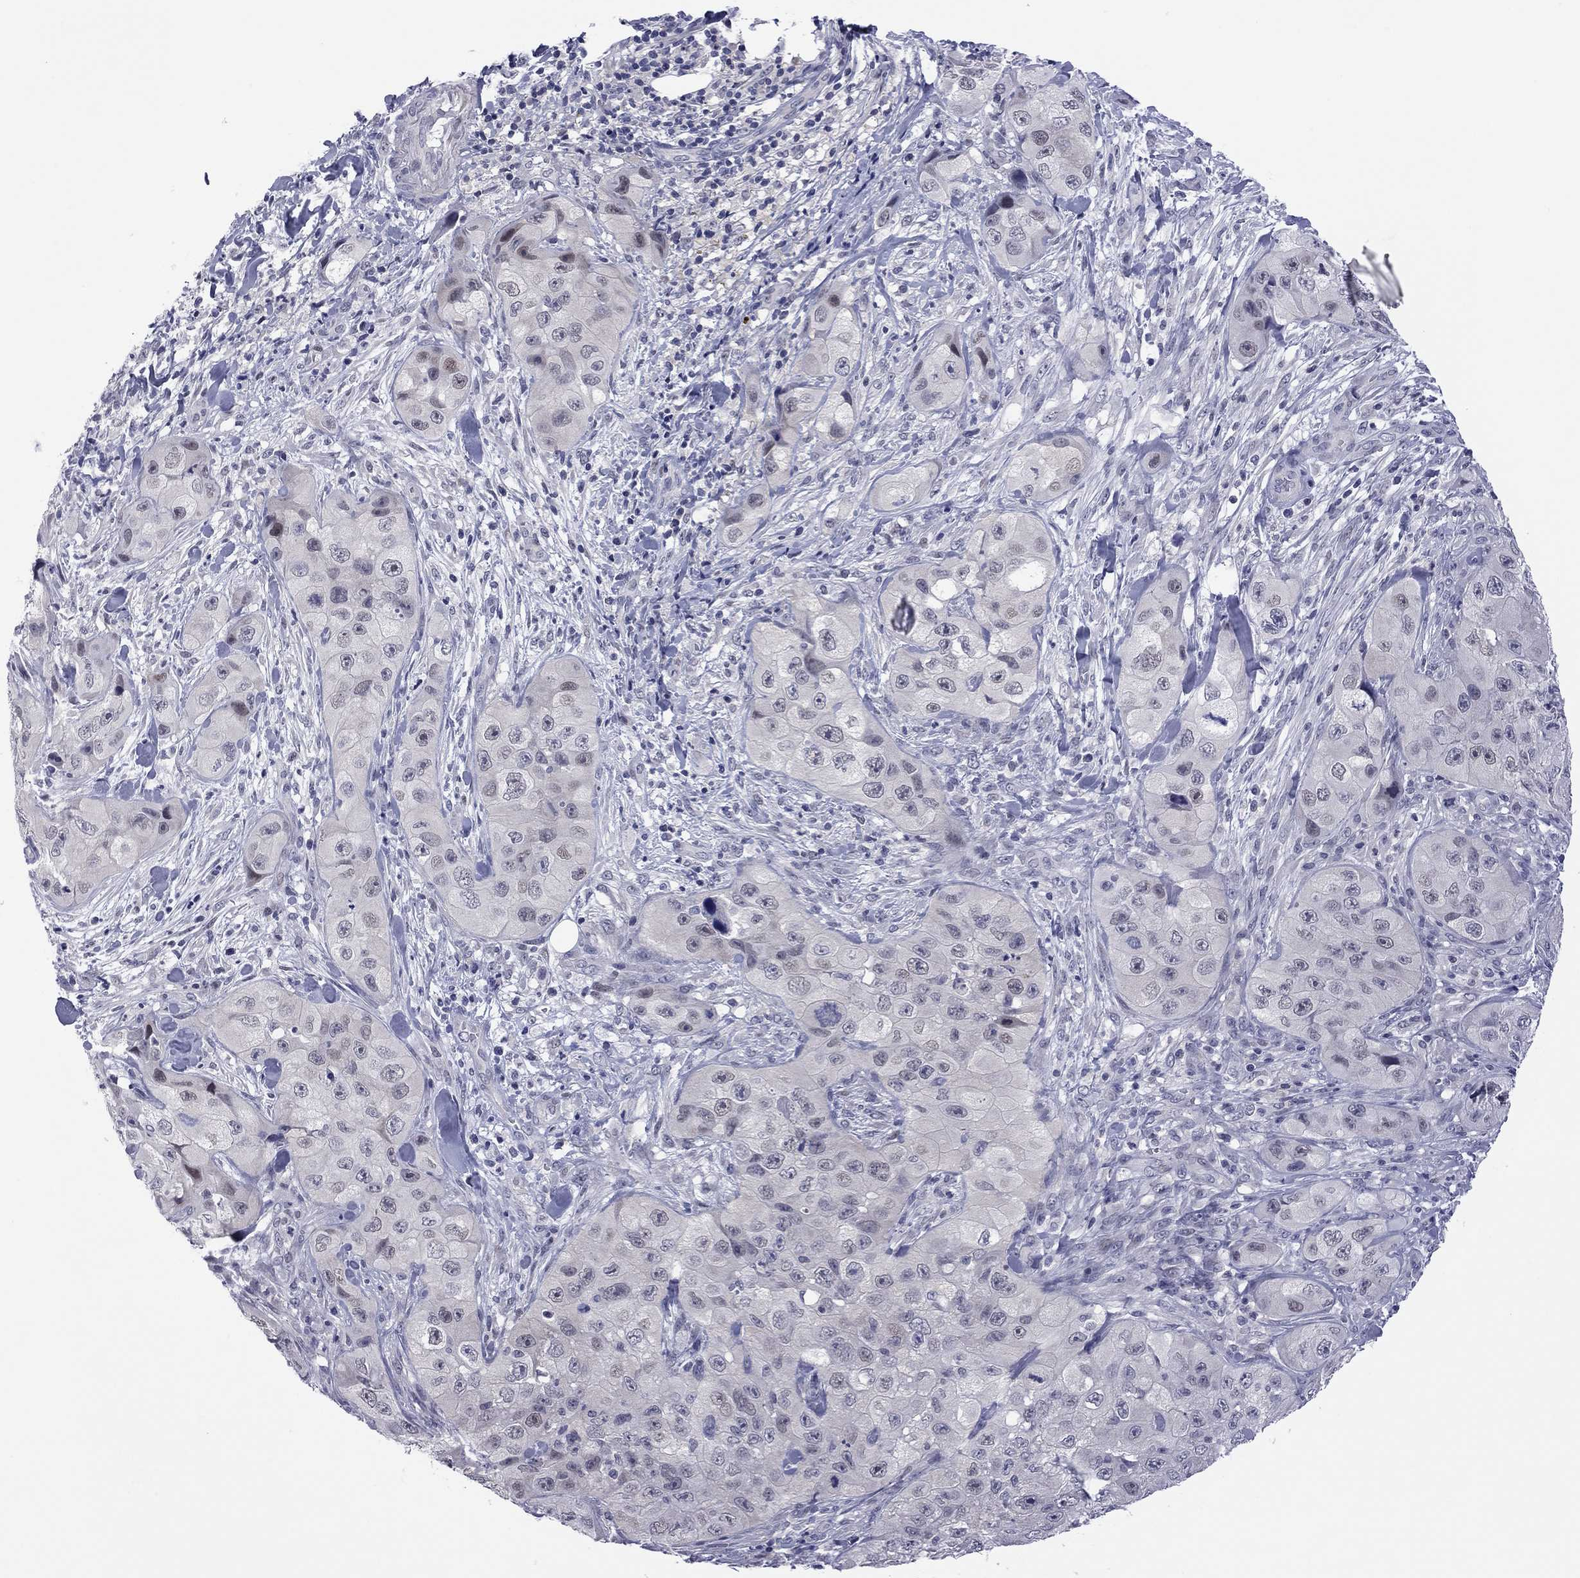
{"staining": {"intensity": "negative", "quantity": "none", "location": "none"}, "tissue": "skin cancer", "cell_type": "Tumor cells", "image_type": "cancer", "snomed": [{"axis": "morphology", "description": "Squamous cell carcinoma, NOS"}, {"axis": "topography", "description": "Skin"}, {"axis": "topography", "description": "Subcutis"}], "caption": "An IHC histopathology image of squamous cell carcinoma (skin) is shown. There is no staining in tumor cells of squamous cell carcinoma (skin).", "gene": "POU5F2", "patient": {"sex": "male", "age": 73}}